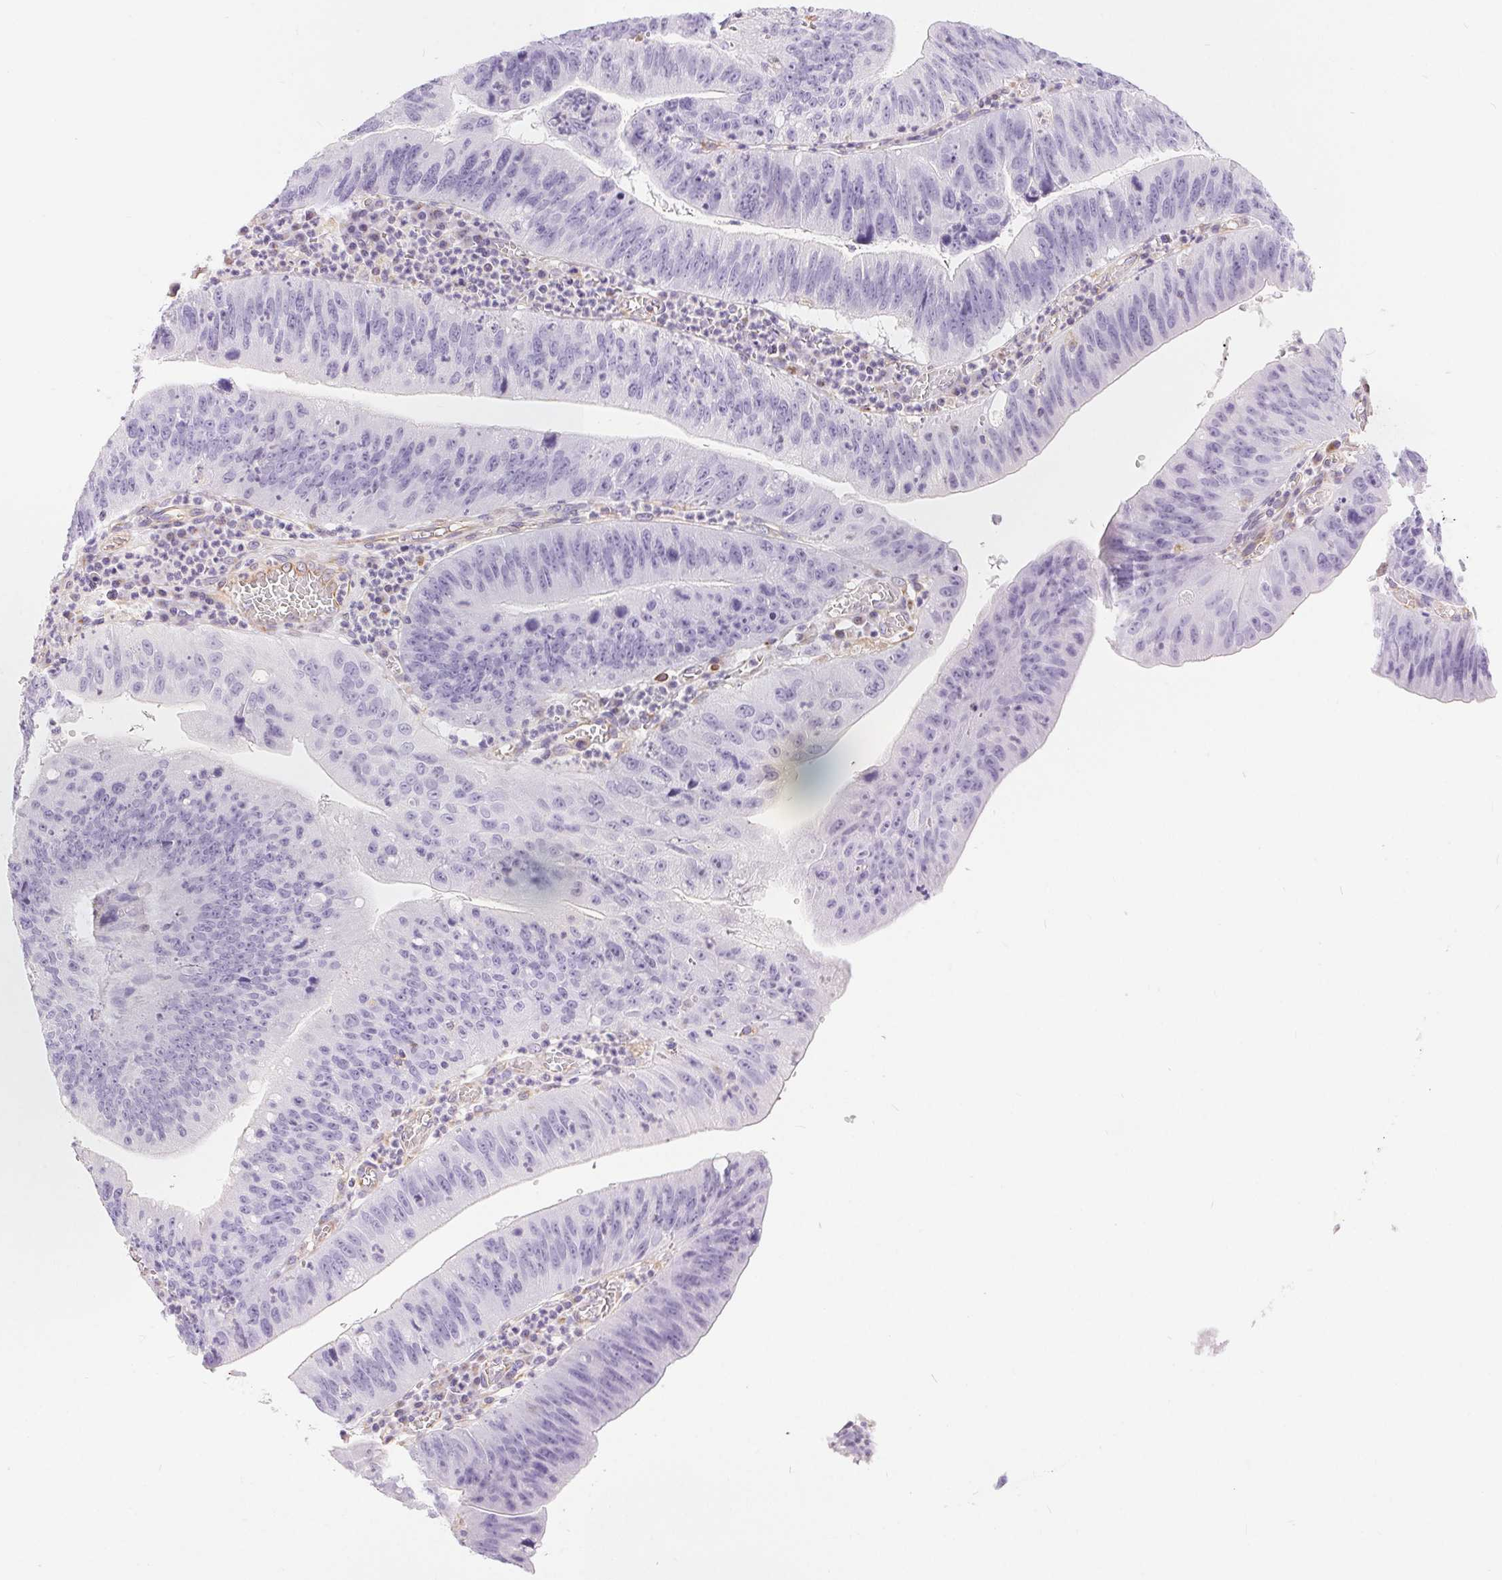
{"staining": {"intensity": "negative", "quantity": "none", "location": "none"}, "tissue": "stomach cancer", "cell_type": "Tumor cells", "image_type": "cancer", "snomed": [{"axis": "morphology", "description": "Adenocarcinoma, NOS"}, {"axis": "topography", "description": "Stomach"}], "caption": "The IHC histopathology image has no significant positivity in tumor cells of stomach adenocarcinoma tissue.", "gene": "GFAP", "patient": {"sex": "male", "age": 59}}